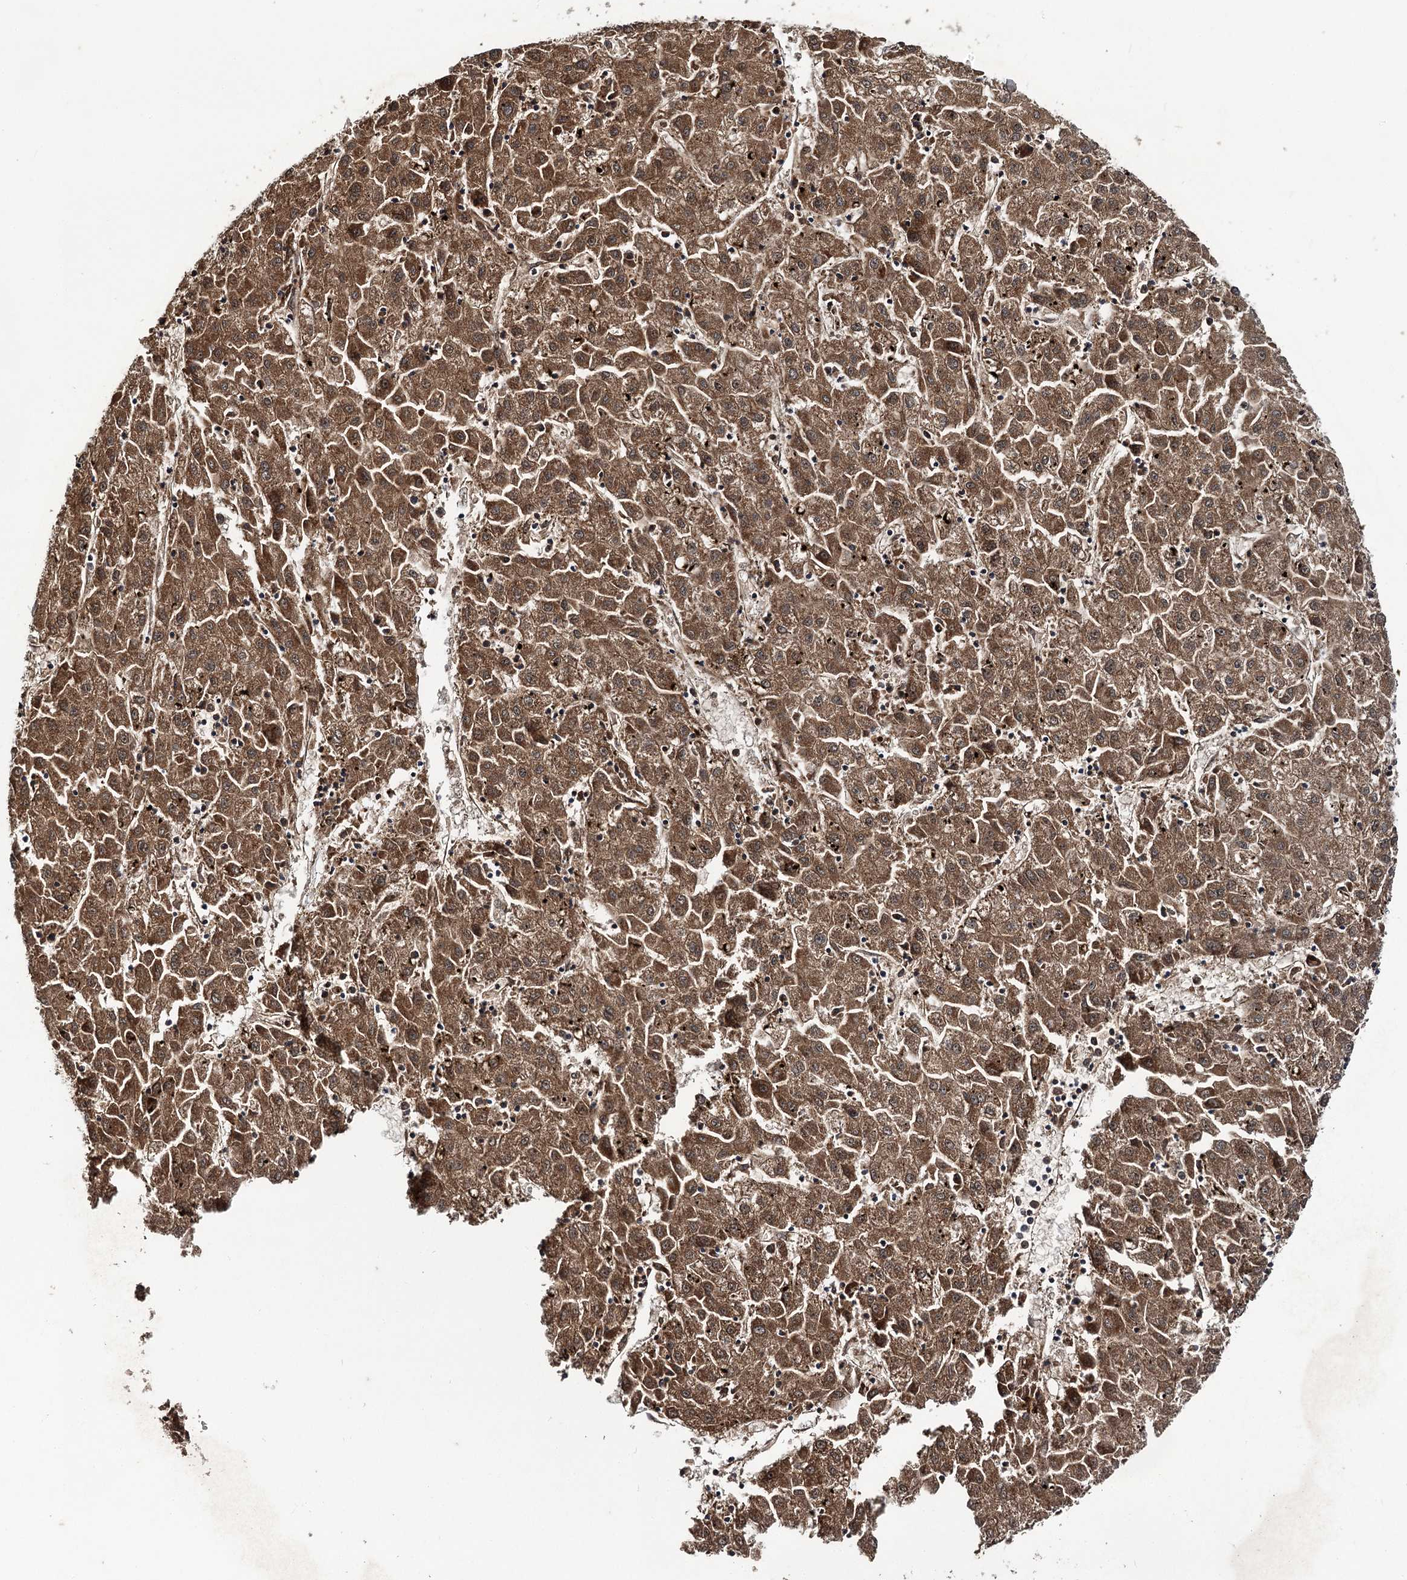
{"staining": {"intensity": "strong", "quantity": ">75%", "location": "cytoplasmic/membranous"}, "tissue": "liver cancer", "cell_type": "Tumor cells", "image_type": "cancer", "snomed": [{"axis": "morphology", "description": "Carcinoma, Hepatocellular, NOS"}, {"axis": "topography", "description": "Liver"}], "caption": "This is a histology image of immunohistochemistry (IHC) staining of liver hepatocellular carcinoma, which shows strong positivity in the cytoplasmic/membranous of tumor cells.", "gene": "MSANTD2", "patient": {"sex": "male", "age": 72}}